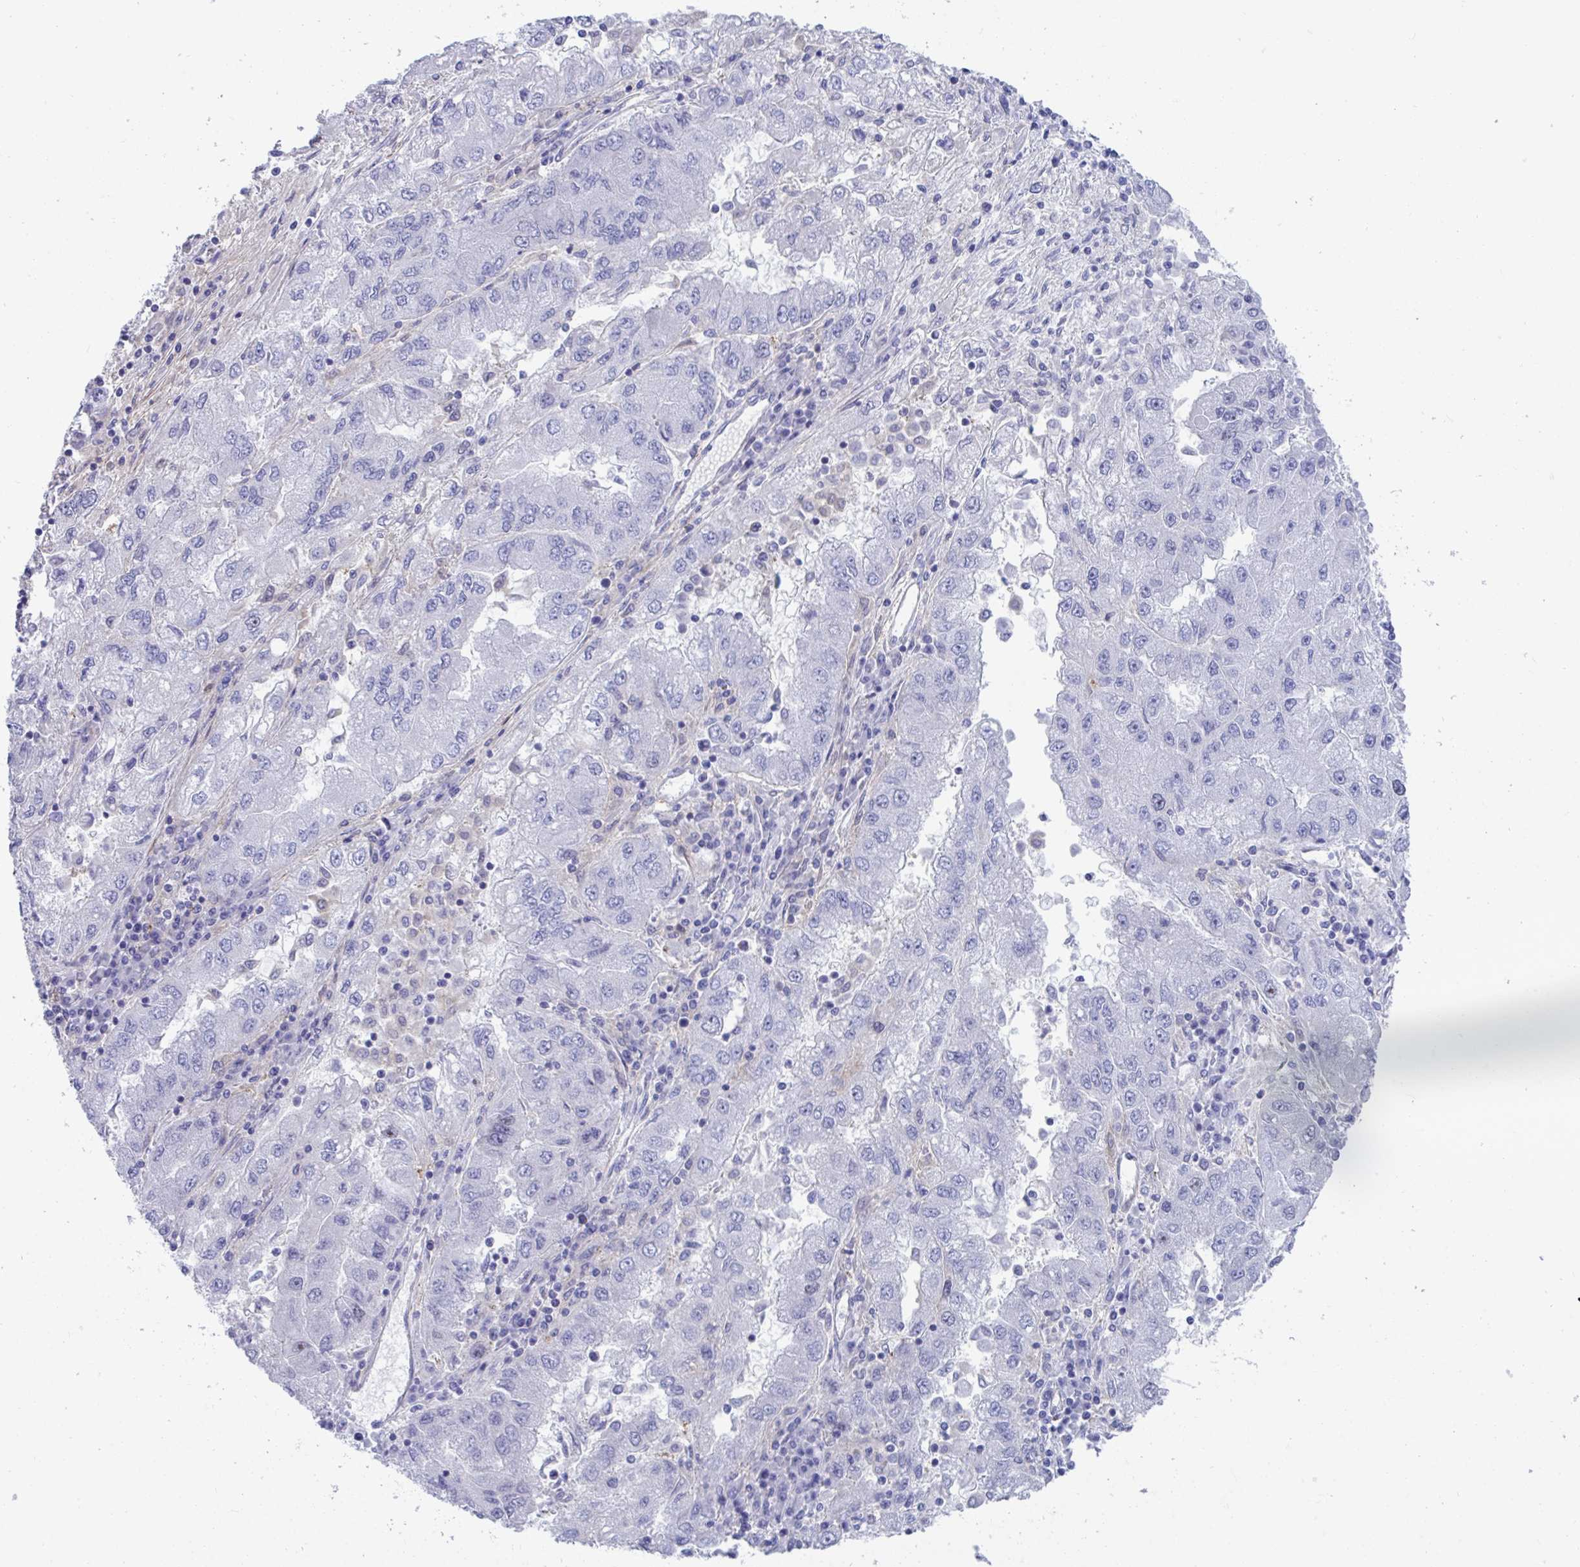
{"staining": {"intensity": "negative", "quantity": "none", "location": "none"}, "tissue": "lung cancer", "cell_type": "Tumor cells", "image_type": "cancer", "snomed": [{"axis": "morphology", "description": "Adenocarcinoma, NOS"}, {"axis": "morphology", "description": "Adenocarcinoma primary or metastatic"}, {"axis": "topography", "description": "Lung"}], "caption": "High magnification brightfield microscopy of adenocarcinoma (lung) stained with DAB (3,3'-diaminobenzidine) (brown) and counterstained with hematoxylin (blue): tumor cells show no significant positivity. The staining is performed using DAB (3,3'-diaminobenzidine) brown chromogen with nuclei counter-stained in using hematoxylin.", "gene": "CENPQ", "patient": {"sex": "male", "age": 74}}